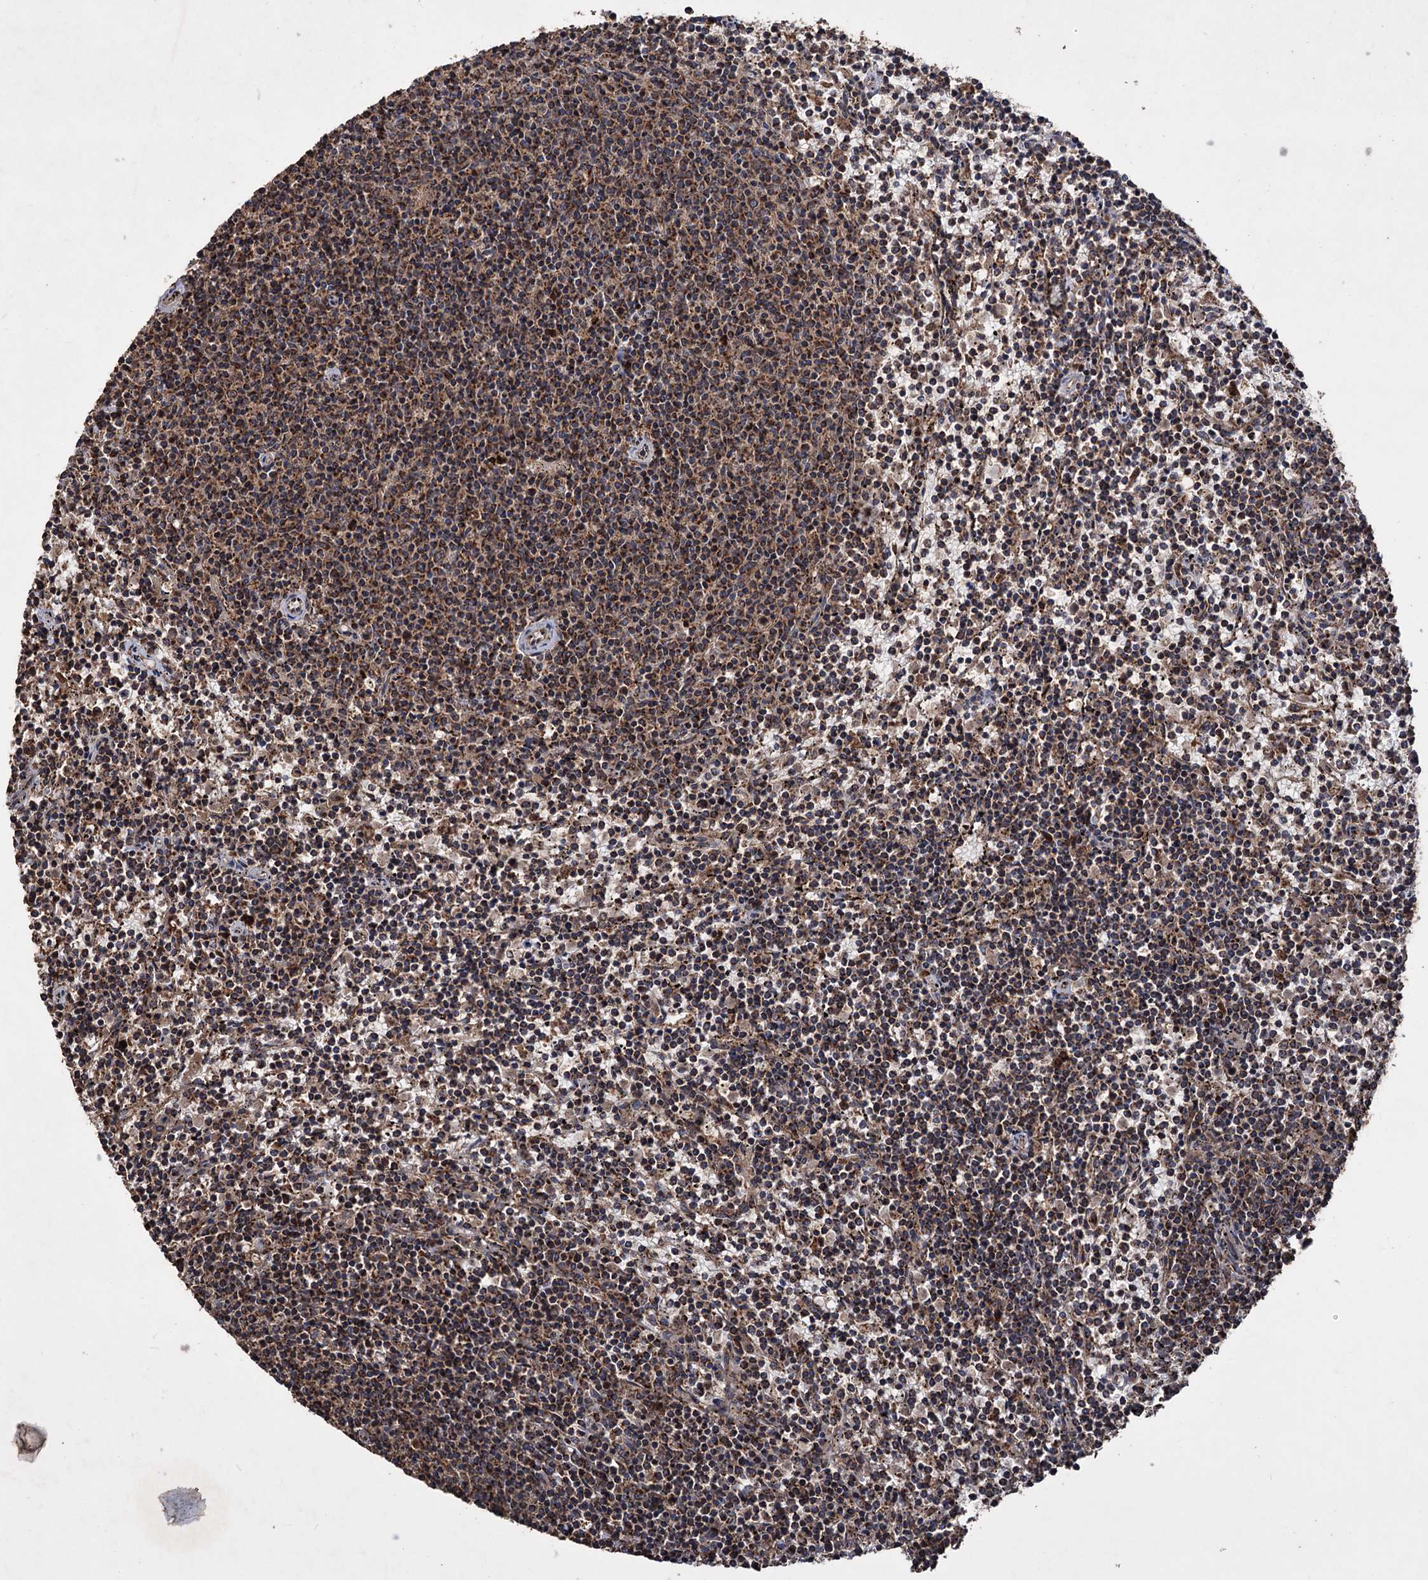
{"staining": {"intensity": "moderate", "quantity": "25%-75%", "location": "cytoplasmic/membranous"}, "tissue": "lymphoma", "cell_type": "Tumor cells", "image_type": "cancer", "snomed": [{"axis": "morphology", "description": "Malignant lymphoma, non-Hodgkin's type, Low grade"}, {"axis": "topography", "description": "Spleen"}], "caption": "Malignant lymphoma, non-Hodgkin's type (low-grade) was stained to show a protein in brown. There is medium levels of moderate cytoplasmic/membranous positivity in approximately 25%-75% of tumor cells. The staining is performed using DAB brown chromogen to label protein expression. The nuclei are counter-stained blue using hematoxylin.", "gene": "IPO4", "patient": {"sex": "female", "age": 50}}